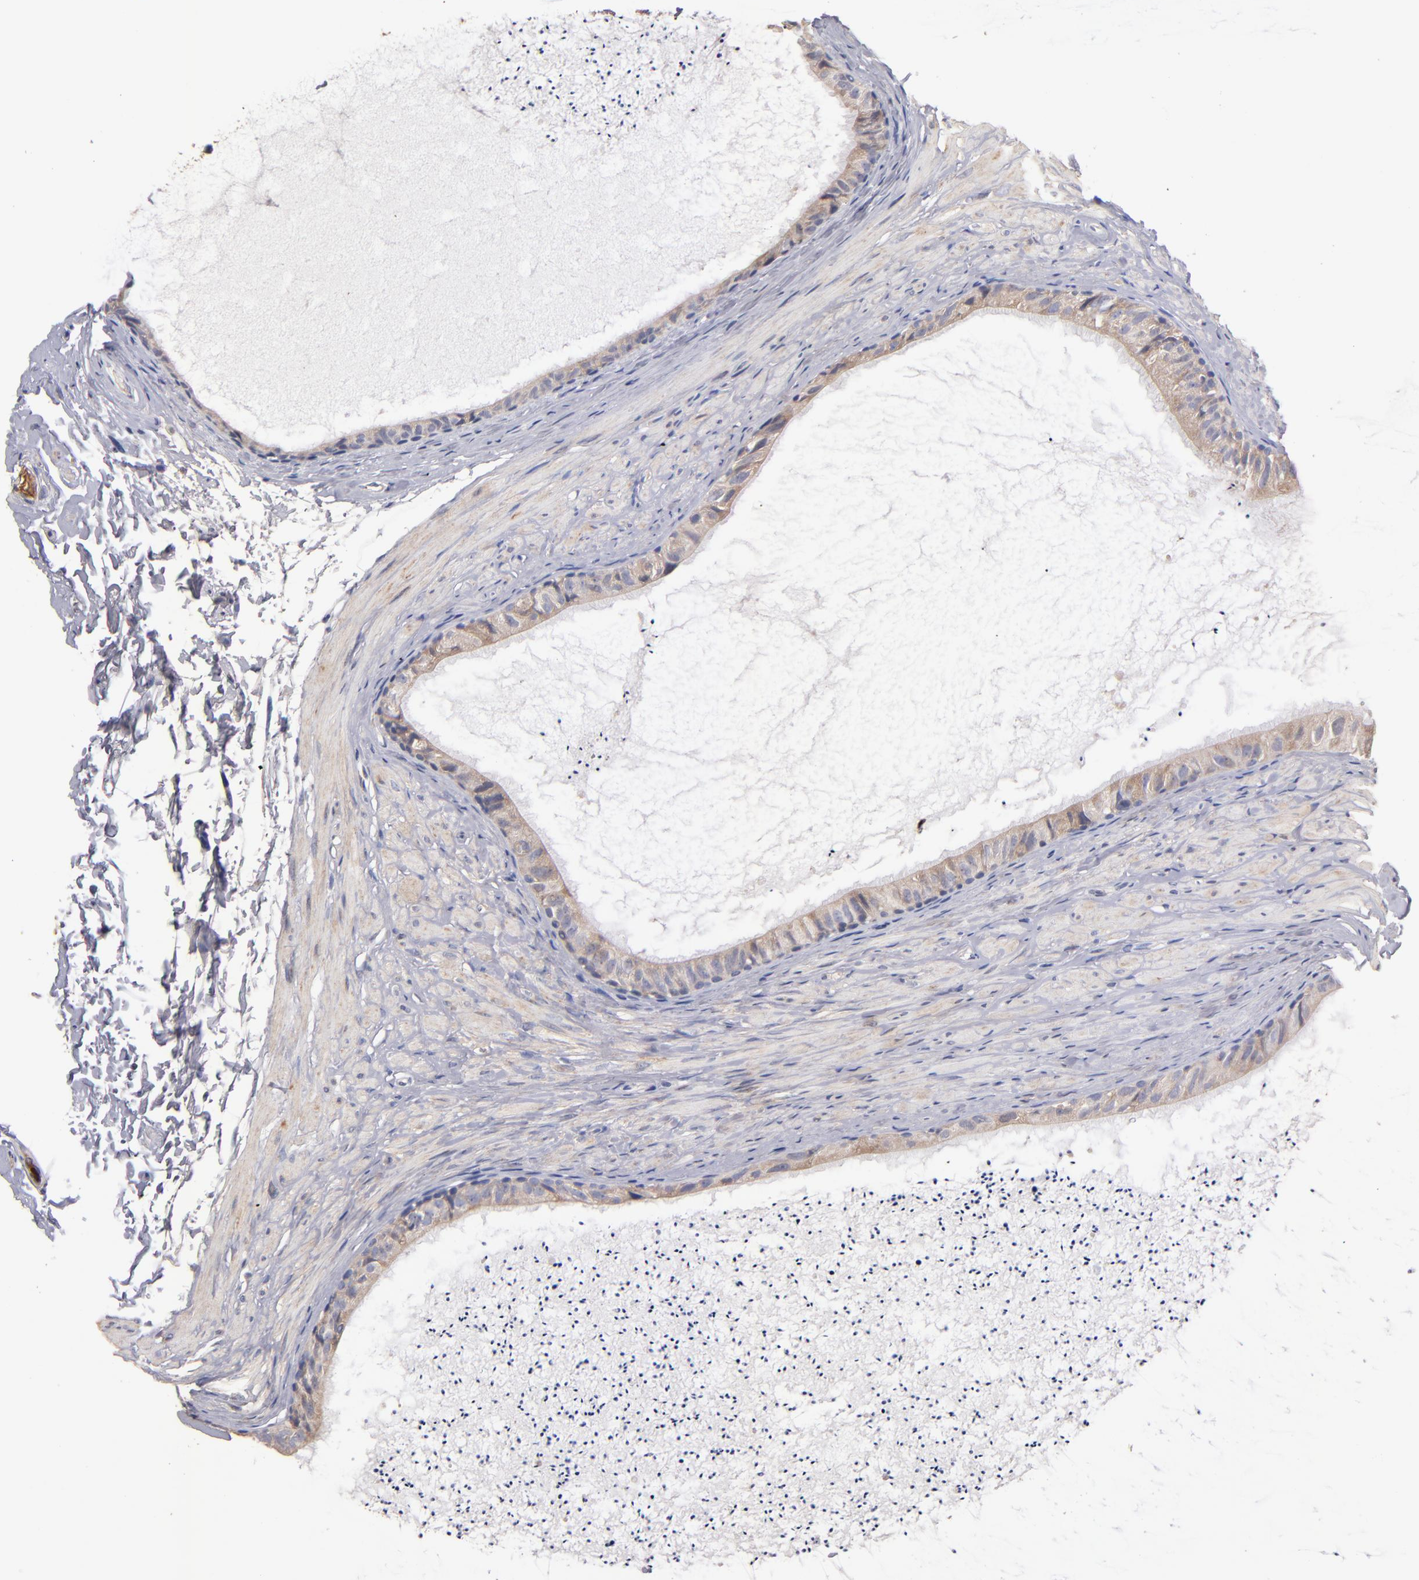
{"staining": {"intensity": "weak", "quantity": ">75%", "location": "cytoplasmic/membranous"}, "tissue": "epididymis", "cell_type": "Glandular cells", "image_type": "normal", "snomed": [{"axis": "morphology", "description": "Normal tissue, NOS"}, {"axis": "topography", "description": "Epididymis"}], "caption": "About >75% of glandular cells in normal human epididymis exhibit weak cytoplasmic/membranous protein expression as visualized by brown immunohistochemical staining.", "gene": "DACT1", "patient": {"sex": "male", "age": 77}}